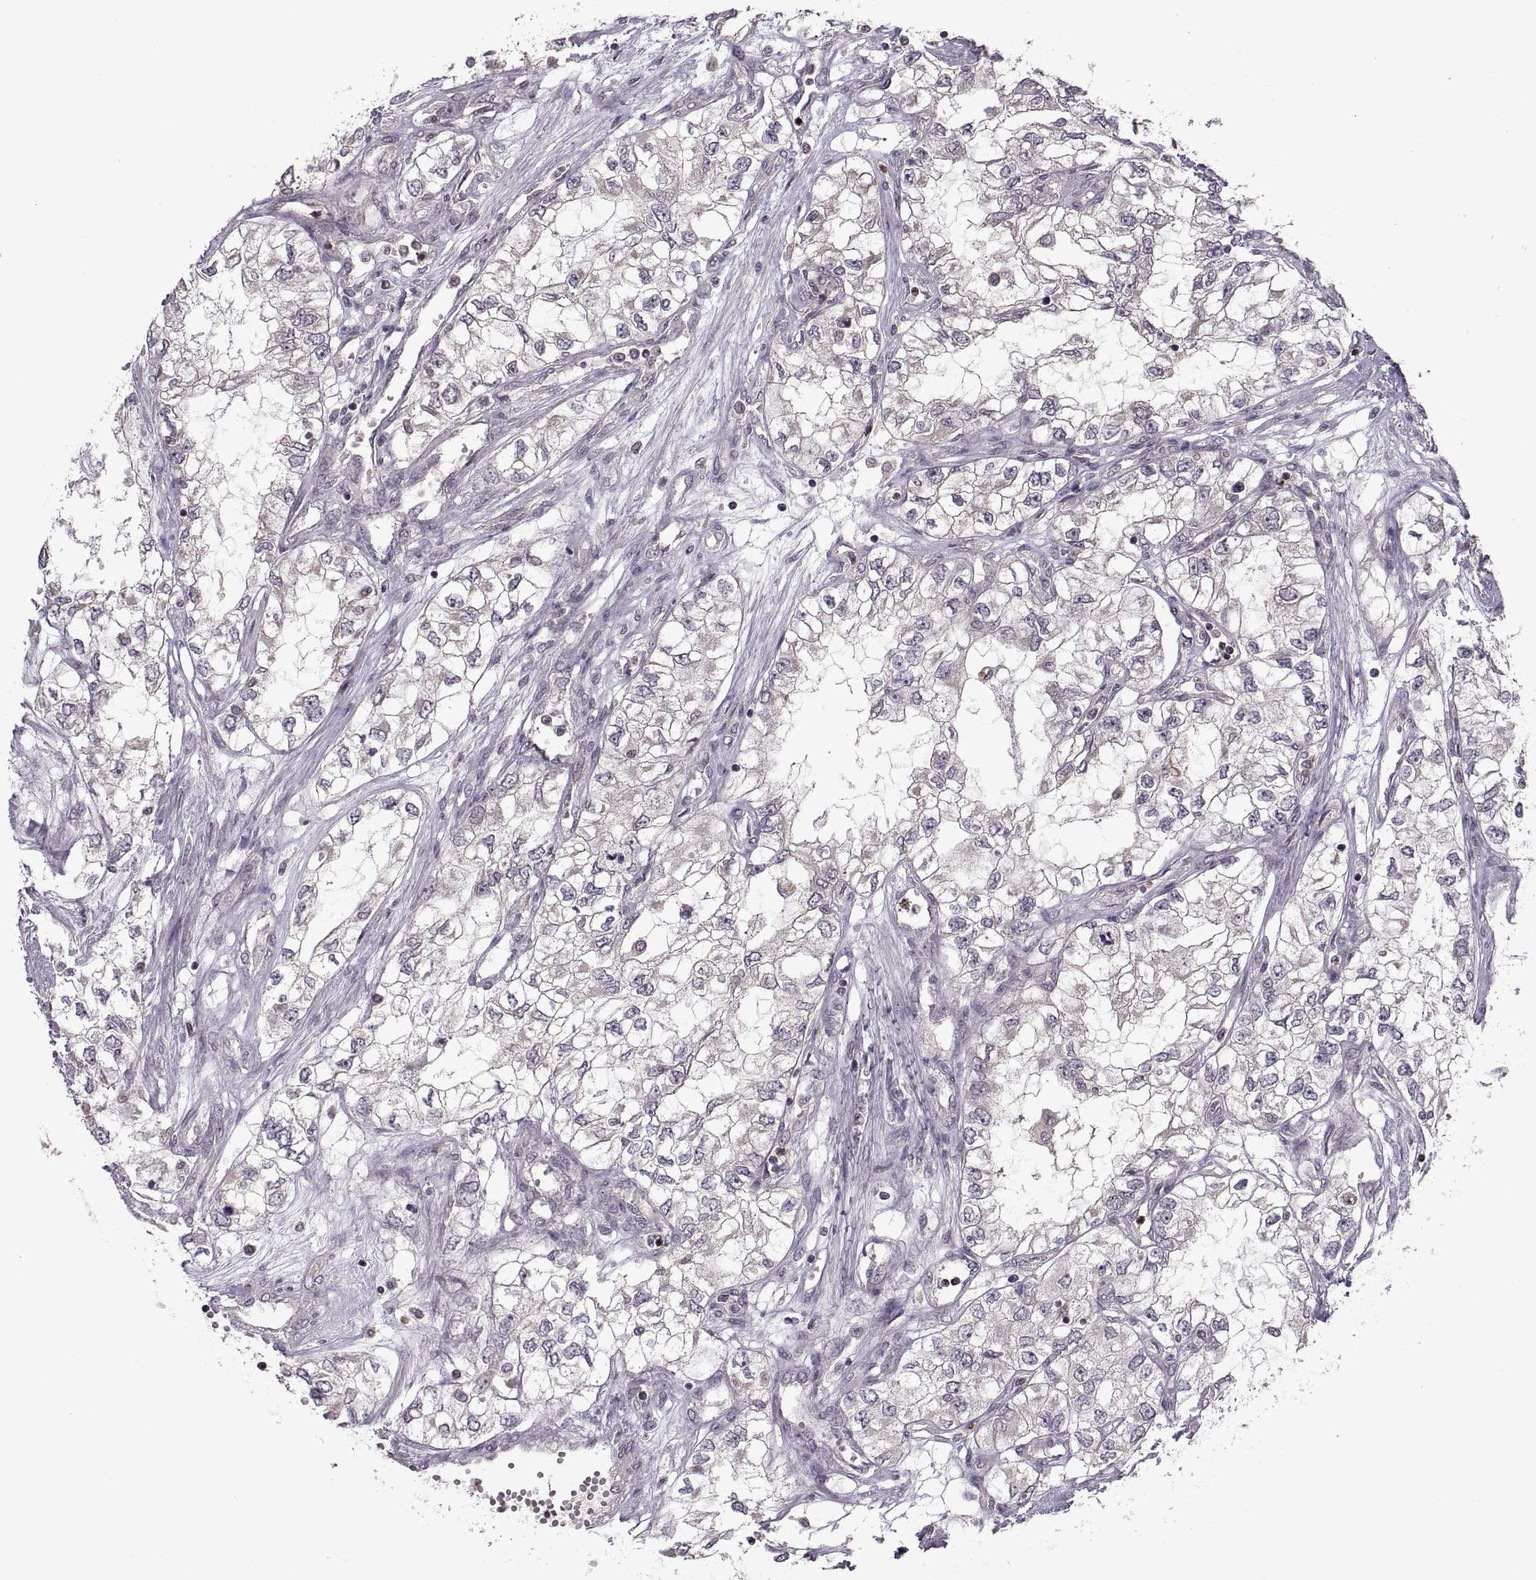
{"staining": {"intensity": "negative", "quantity": "none", "location": "none"}, "tissue": "renal cancer", "cell_type": "Tumor cells", "image_type": "cancer", "snomed": [{"axis": "morphology", "description": "Adenocarcinoma, NOS"}, {"axis": "topography", "description": "Kidney"}], "caption": "IHC image of neoplastic tissue: adenocarcinoma (renal) stained with DAB shows no significant protein staining in tumor cells. (Brightfield microscopy of DAB immunohistochemistry at high magnification).", "gene": "PIERCE1", "patient": {"sex": "female", "age": 59}}